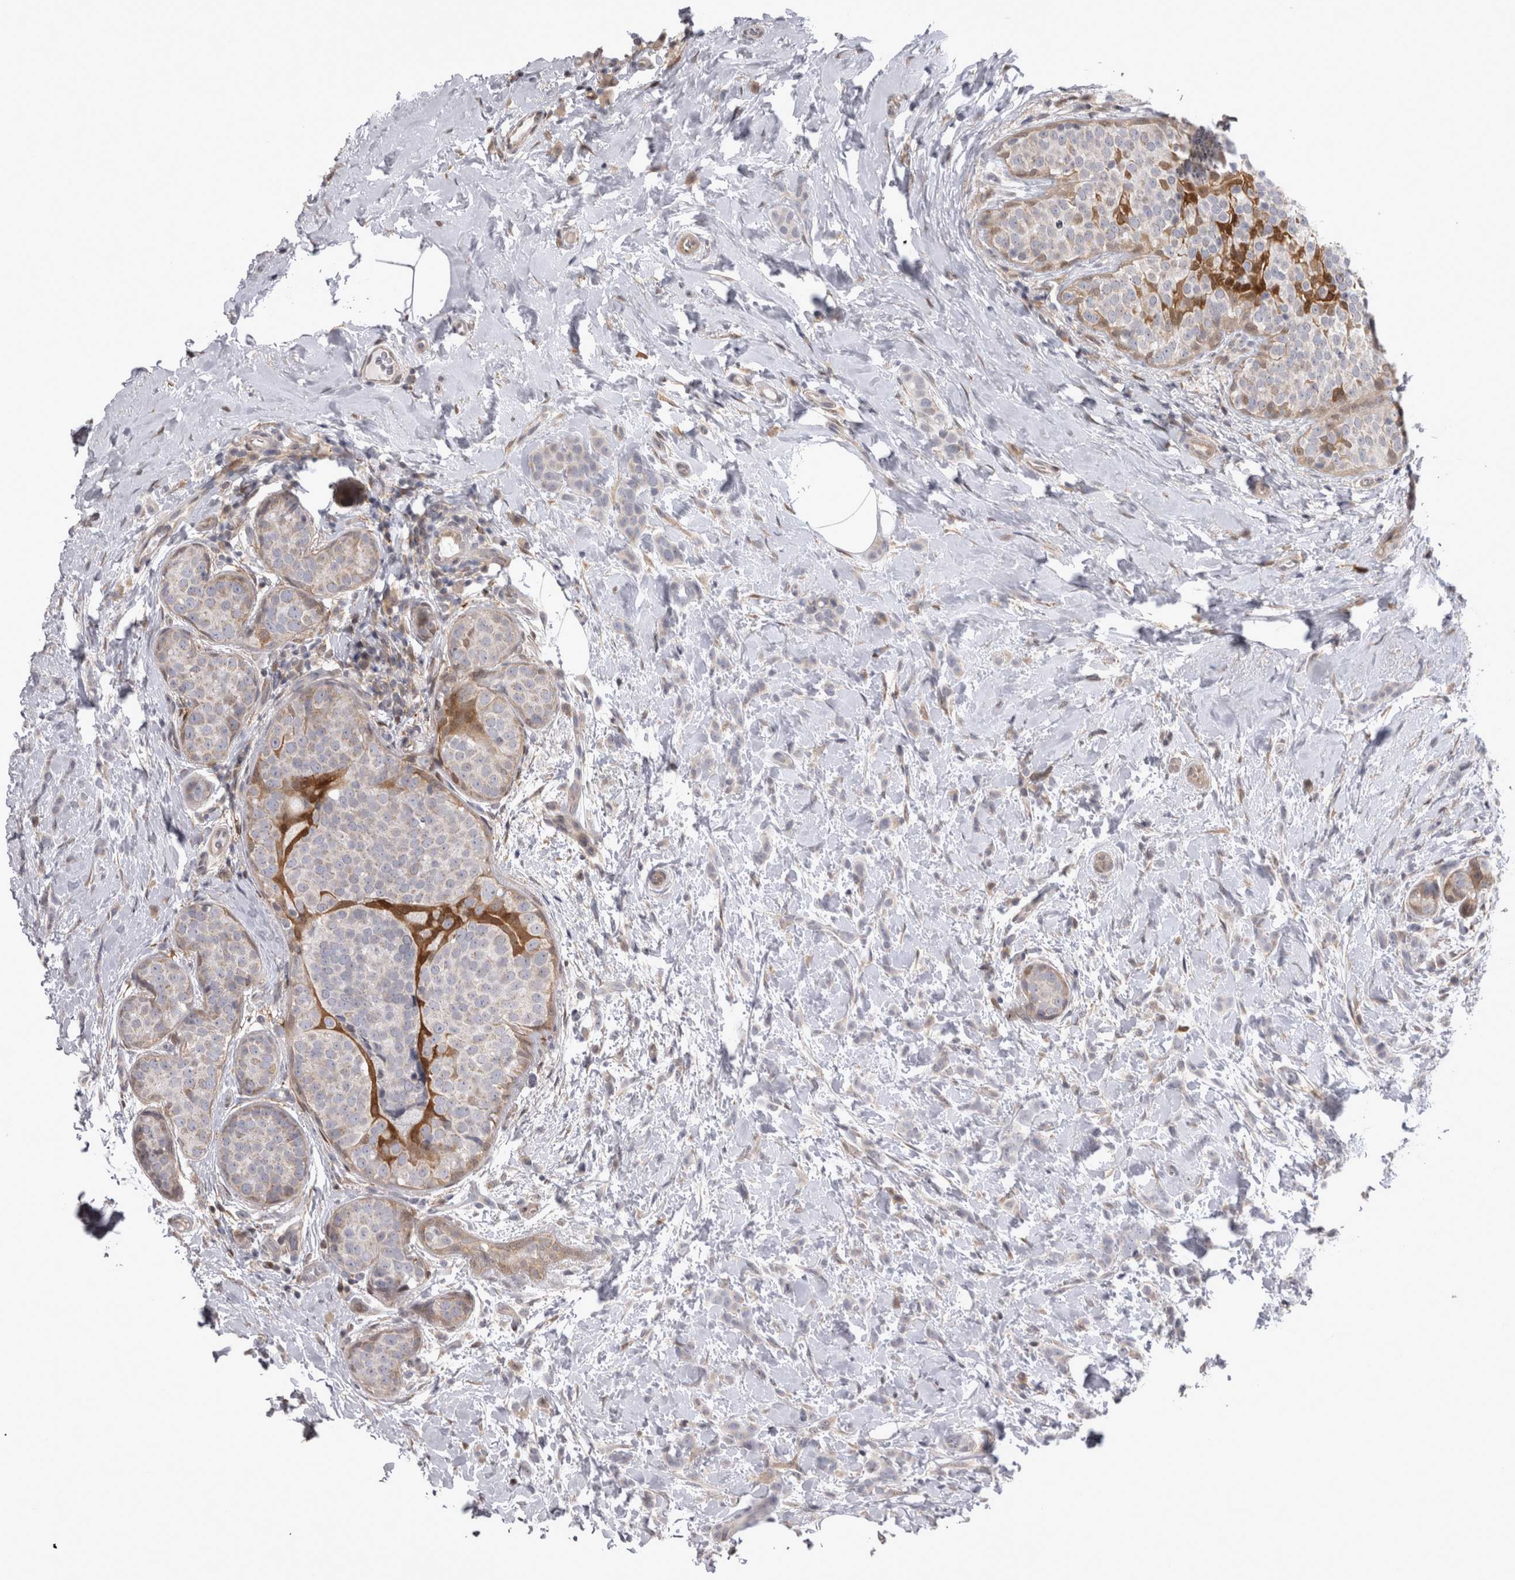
{"staining": {"intensity": "weak", "quantity": "<25%", "location": "cytoplasmic/membranous"}, "tissue": "breast cancer", "cell_type": "Tumor cells", "image_type": "cancer", "snomed": [{"axis": "morphology", "description": "Lobular carcinoma, in situ"}, {"axis": "morphology", "description": "Lobular carcinoma"}, {"axis": "topography", "description": "Breast"}], "caption": "IHC image of neoplastic tissue: breast cancer stained with DAB (3,3'-diaminobenzidine) reveals no significant protein staining in tumor cells. Brightfield microscopy of IHC stained with DAB (brown) and hematoxylin (blue), captured at high magnification.", "gene": "CHIC2", "patient": {"sex": "female", "age": 41}}